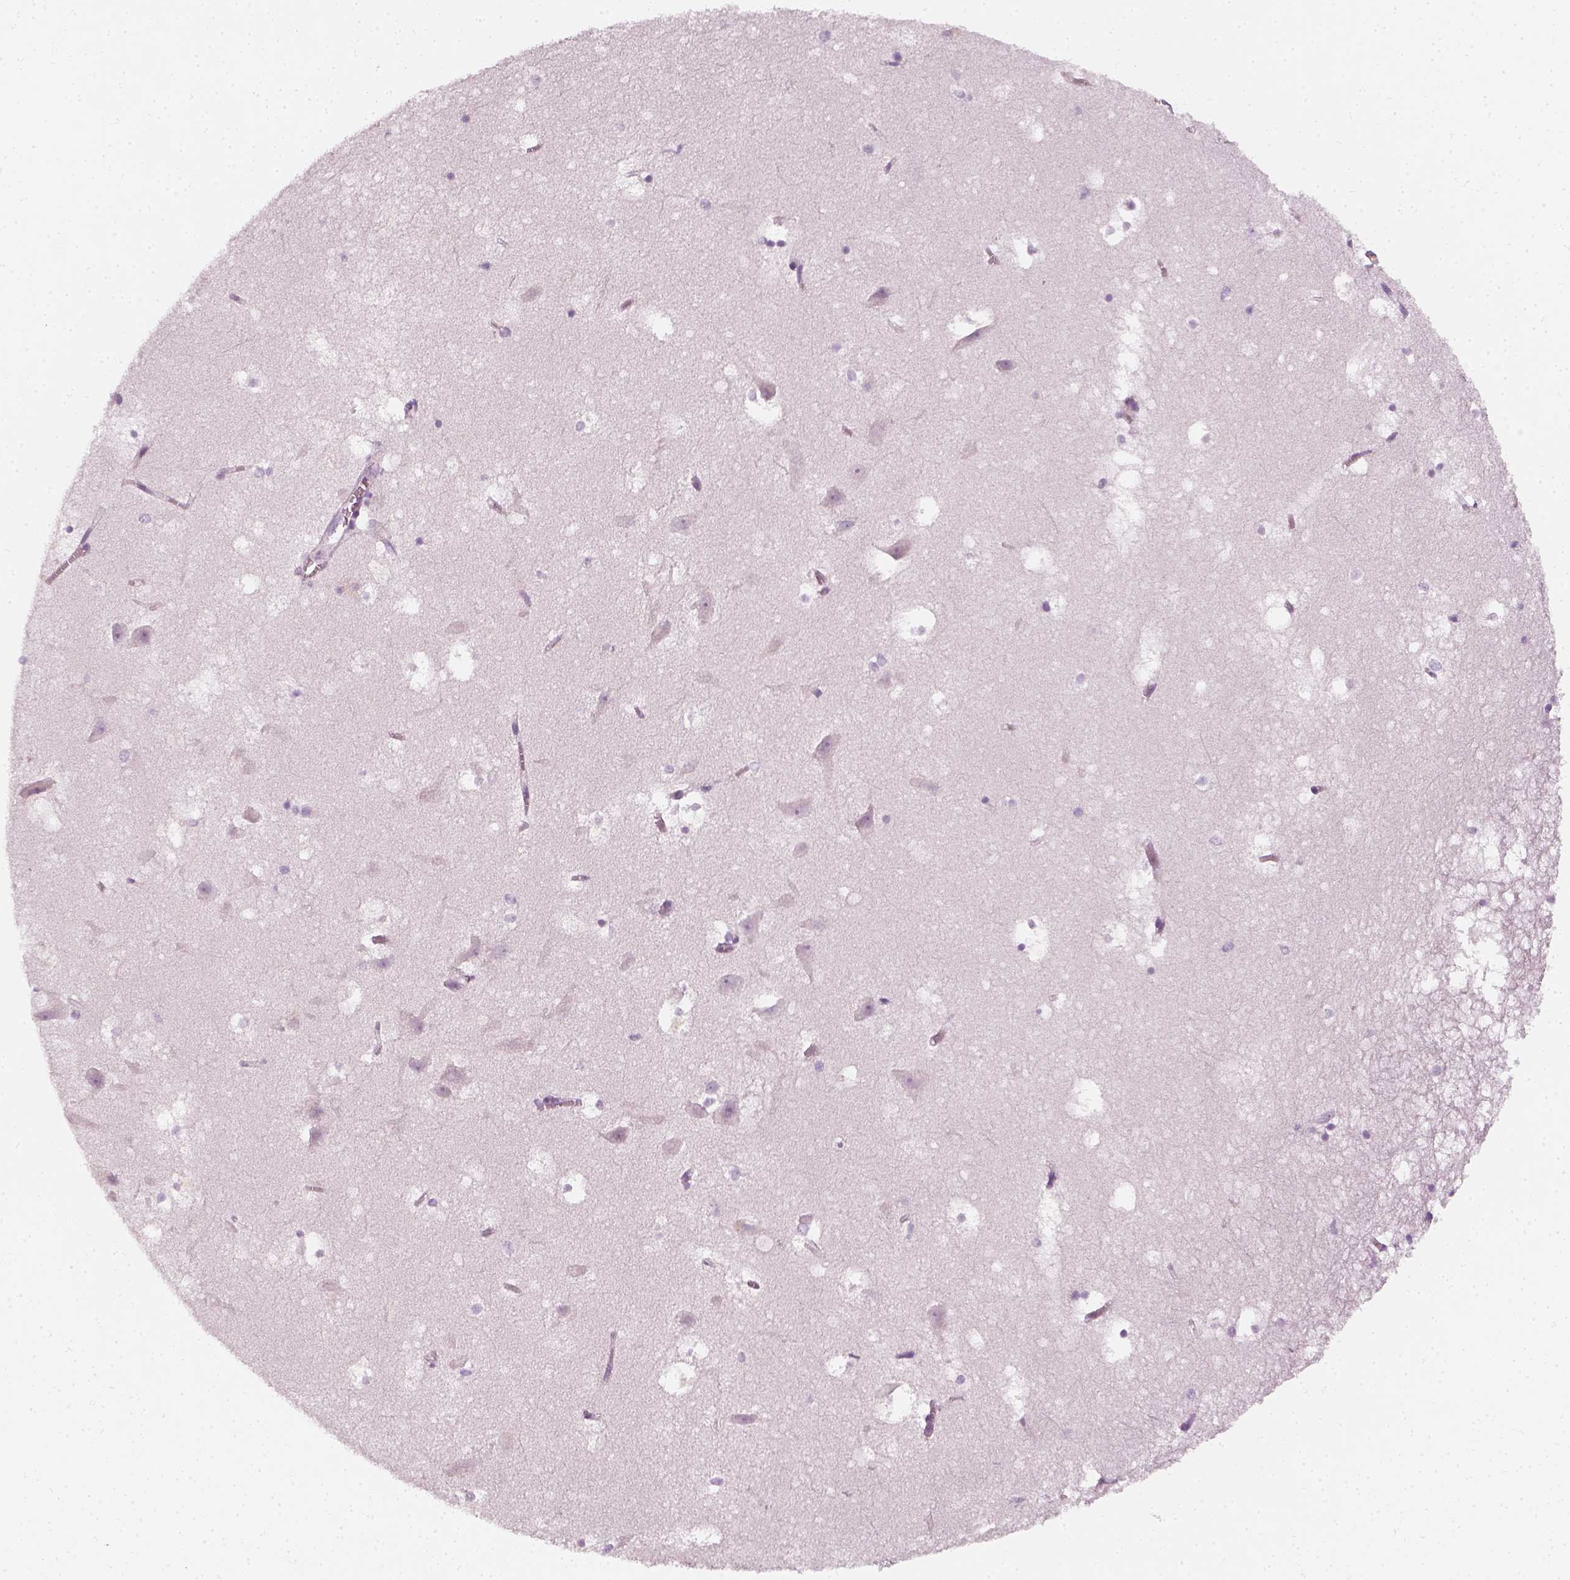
{"staining": {"intensity": "negative", "quantity": "none", "location": "none"}, "tissue": "hippocampus", "cell_type": "Glial cells", "image_type": "normal", "snomed": [{"axis": "morphology", "description": "Normal tissue, NOS"}, {"axis": "topography", "description": "Hippocampus"}], "caption": "Hippocampus was stained to show a protein in brown. There is no significant expression in glial cells.", "gene": "PRAME", "patient": {"sex": "male", "age": 58}}